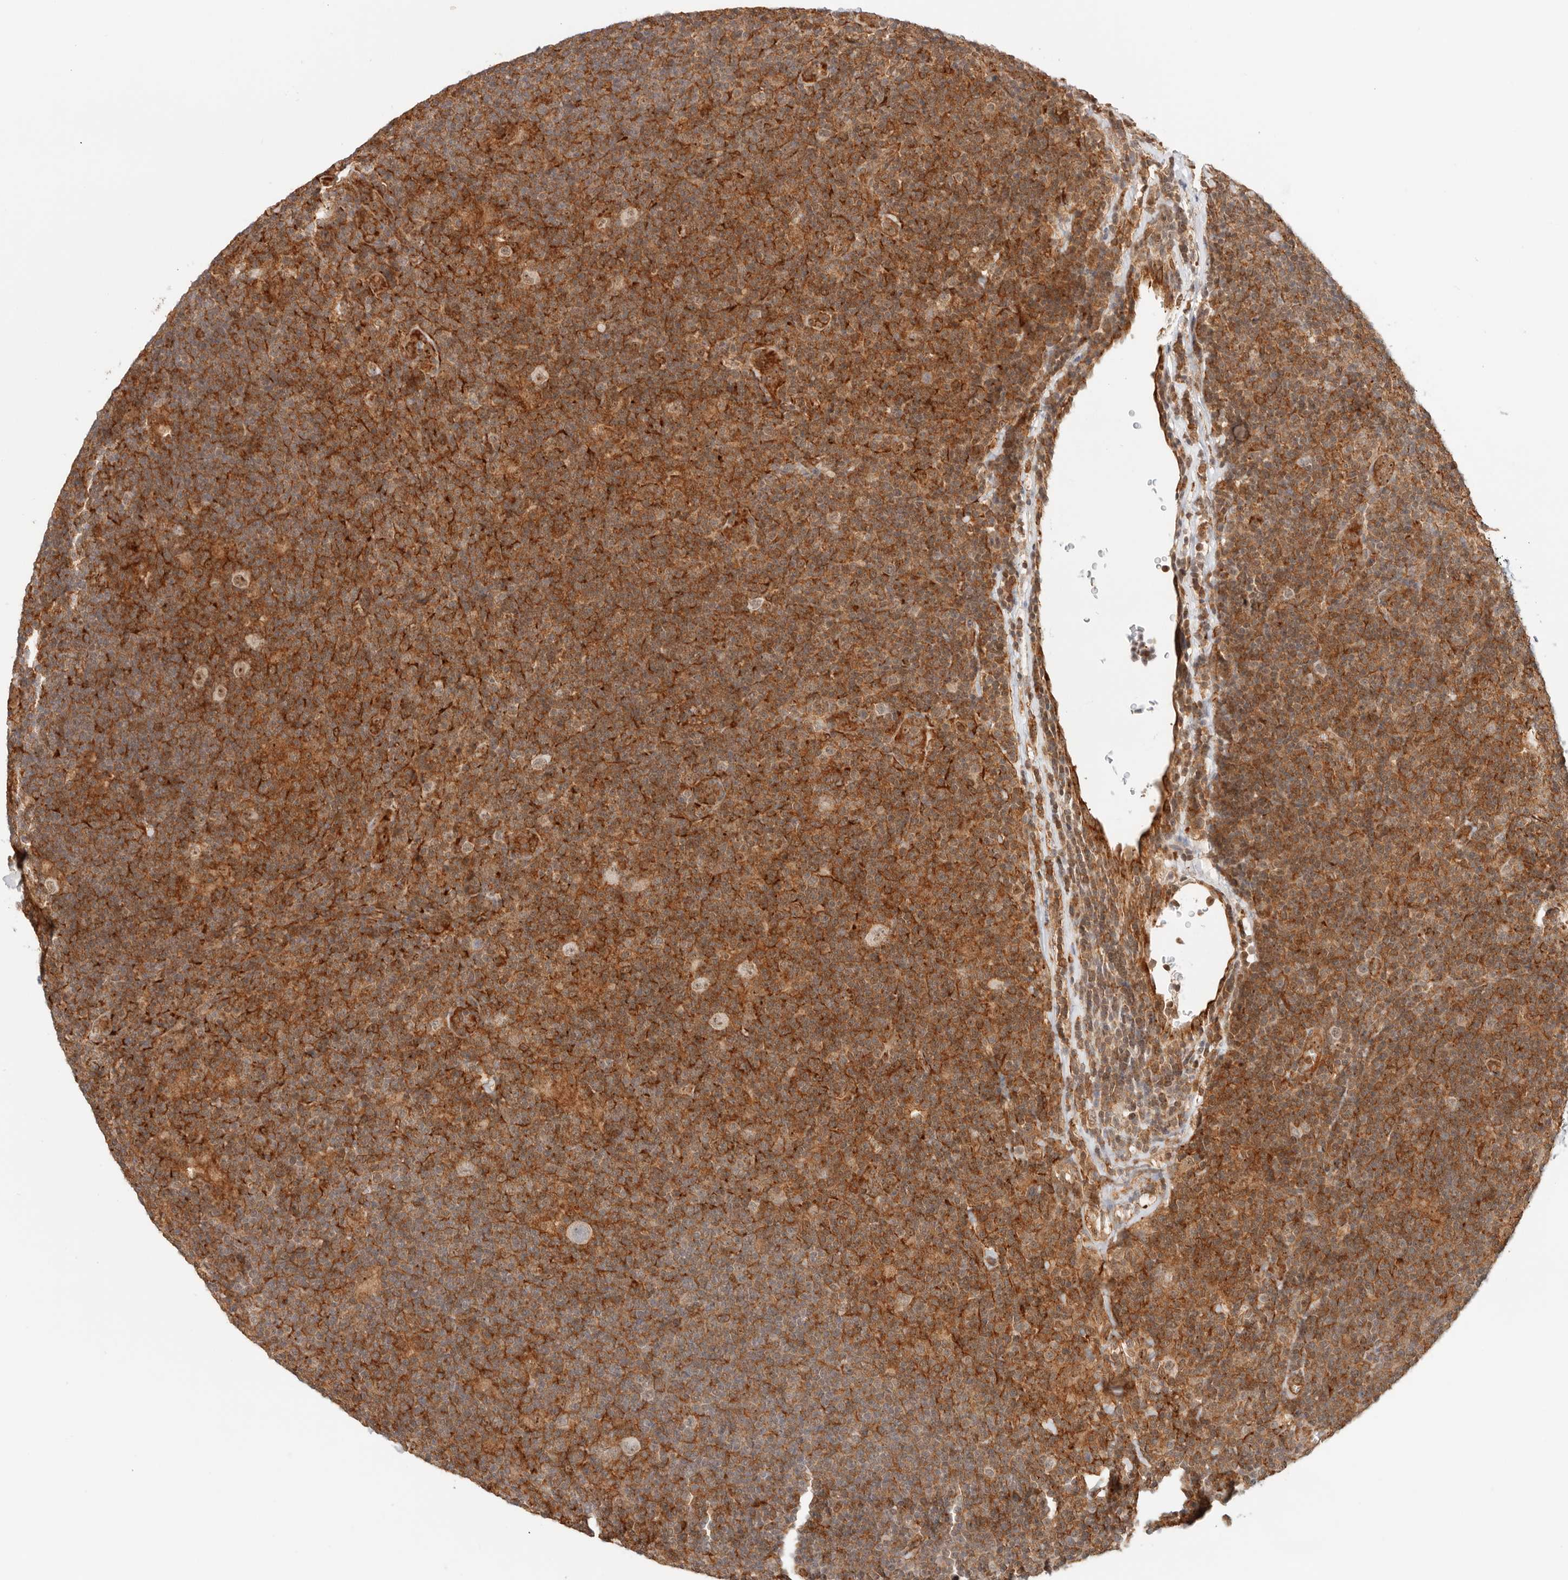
{"staining": {"intensity": "weak", "quantity": ">75%", "location": "nuclear"}, "tissue": "lymphoma", "cell_type": "Tumor cells", "image_type": "cancer", "snomed": [{"axis": "morphology", "description": "Hodgkin's disease, NOS"}, {"axis": "topography", "description": "Lymph node"}], "caption": "Immunohistochemical staining of human lymphoma displays low levels of weak nuclear positivity in approximately >75% of tumor cells.", "gene": "HEXD", "patient": {"sex": "female", "age": 57}}